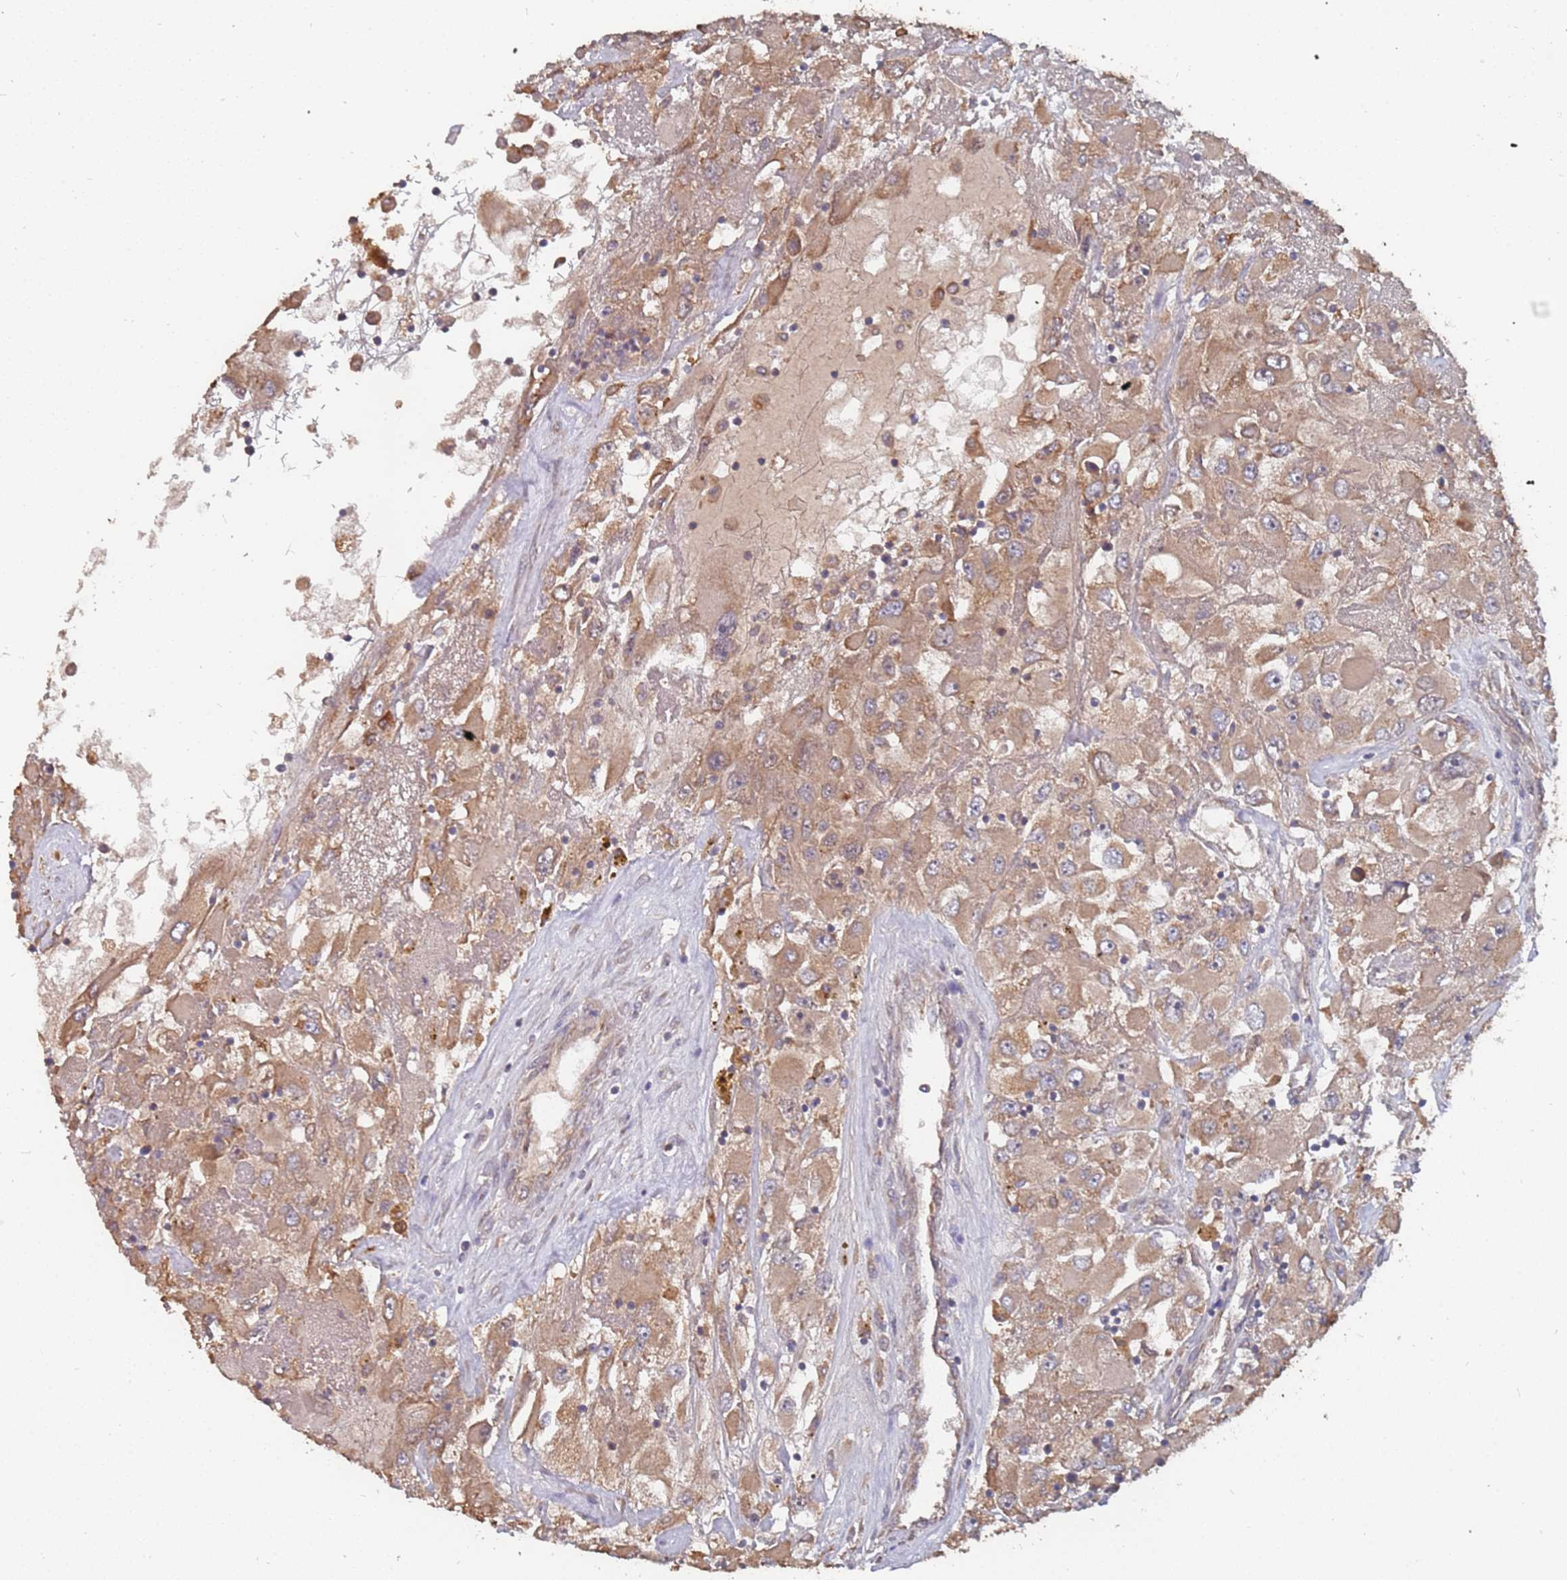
{"staining": {"intensity": "moderate", "quantity": ">75%", "location": "cytoplasmic/membranous"}, "tissue": "renal cancer", "cell_type": "Tumor cells", "image_type": "cancer", "snomed": [{"axis": "morphology", "description": "Adenocarcinoma, NOS"}, {"axis": "topography", "description": "Kidney"}], "caption": "Protein staining demonstrates moderate cytoplasmic/membranous positivity in approximately >75% of tumor cells in adenocarcinoma (renal). Ihc stains the protein of interest in brown and the nuclei are stained blue.", "gene": "ATG5", "patient": {"sex": "female", "age": 52}}